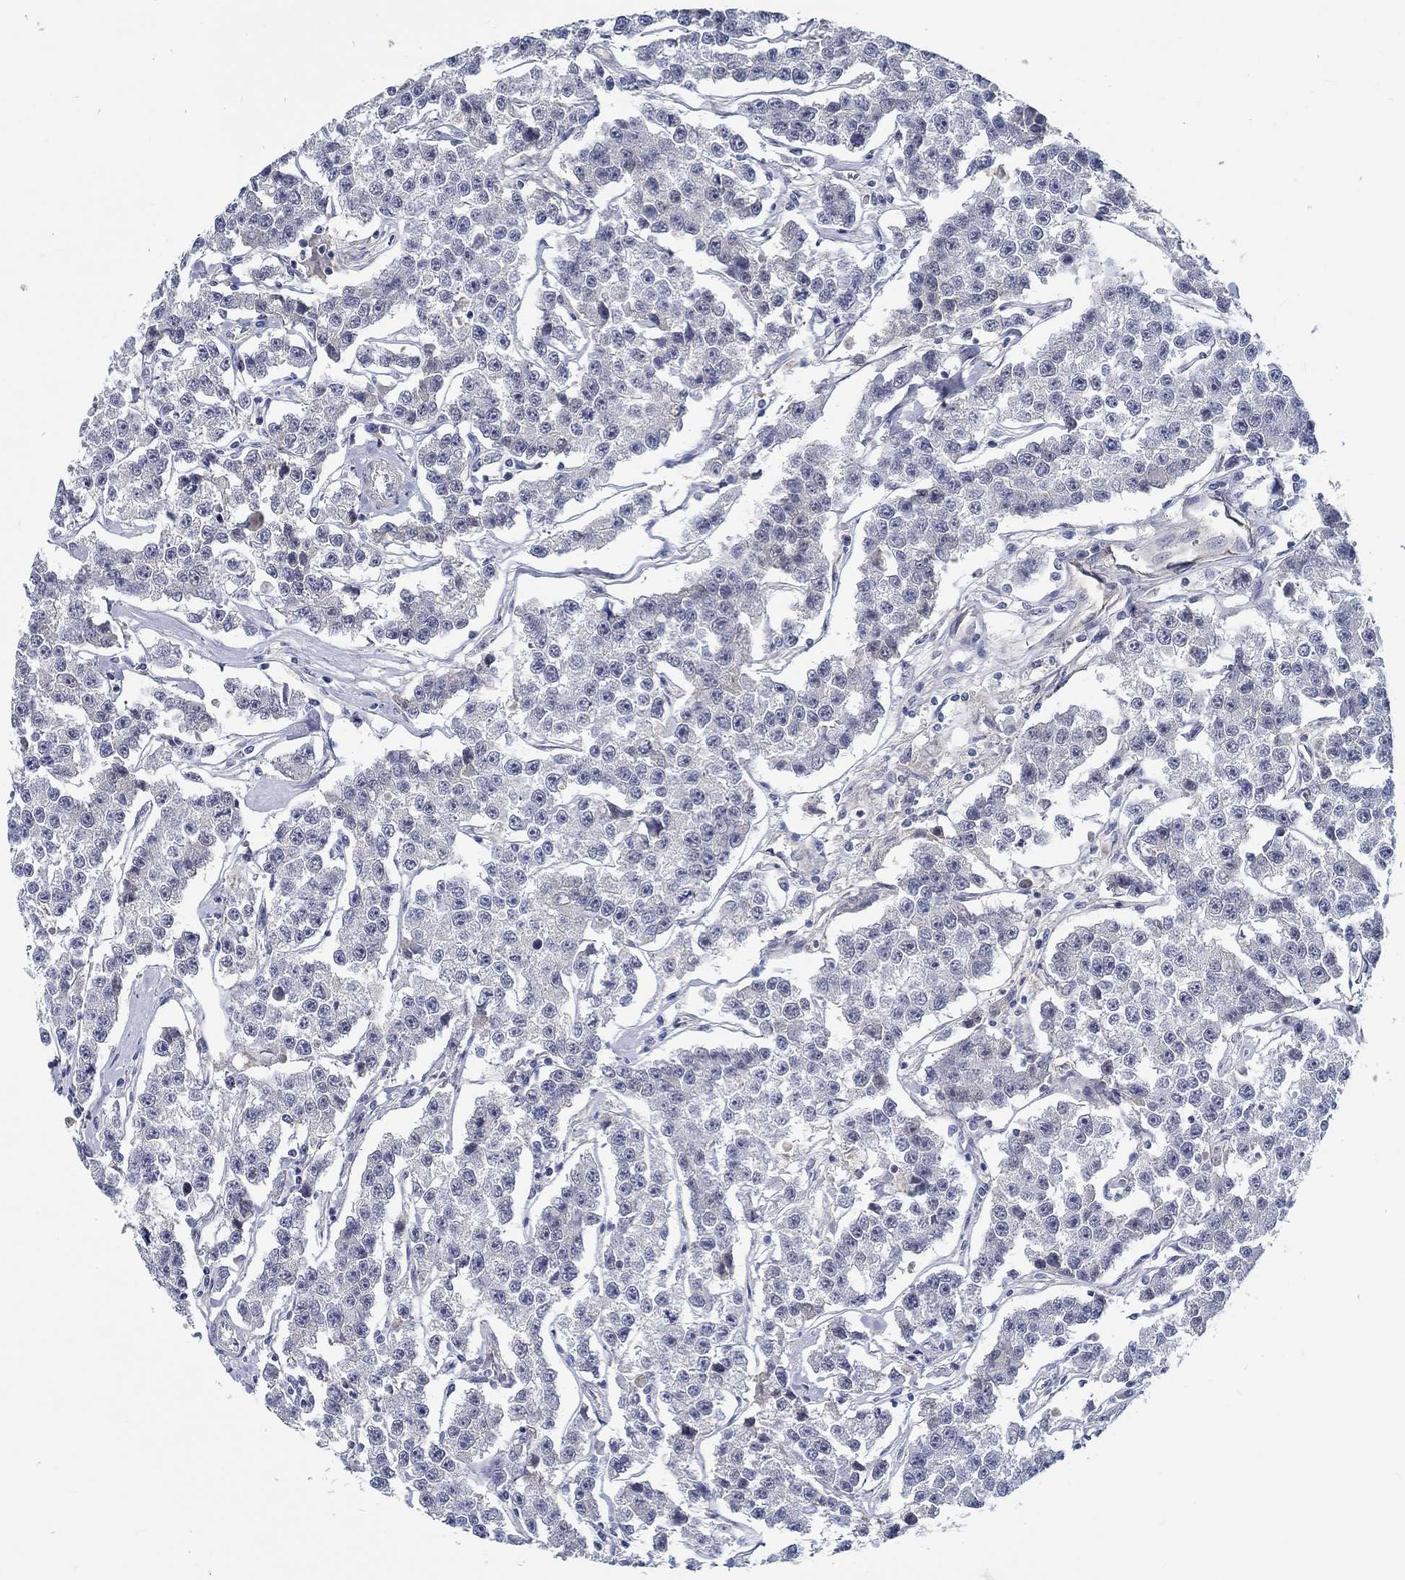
{"staining": {"intensity": "negative", "quantity": "none", "location": "none"}, "tissue": "testis cancer", "cell_type": "Tumor cells", "image_type": "cancer", "snomed": [{"axis": "morphology", "description": "Seminoma, NOS"}, {"axis": "topography", "description": "Testis"}], "caption": "The immunohistochemistry (IHC) histopathology image has no significant expression in tumor cells of testis seminoma tissue.", "gene": "MYBPC1", "patient": {"sex": "male", "age": 59}}